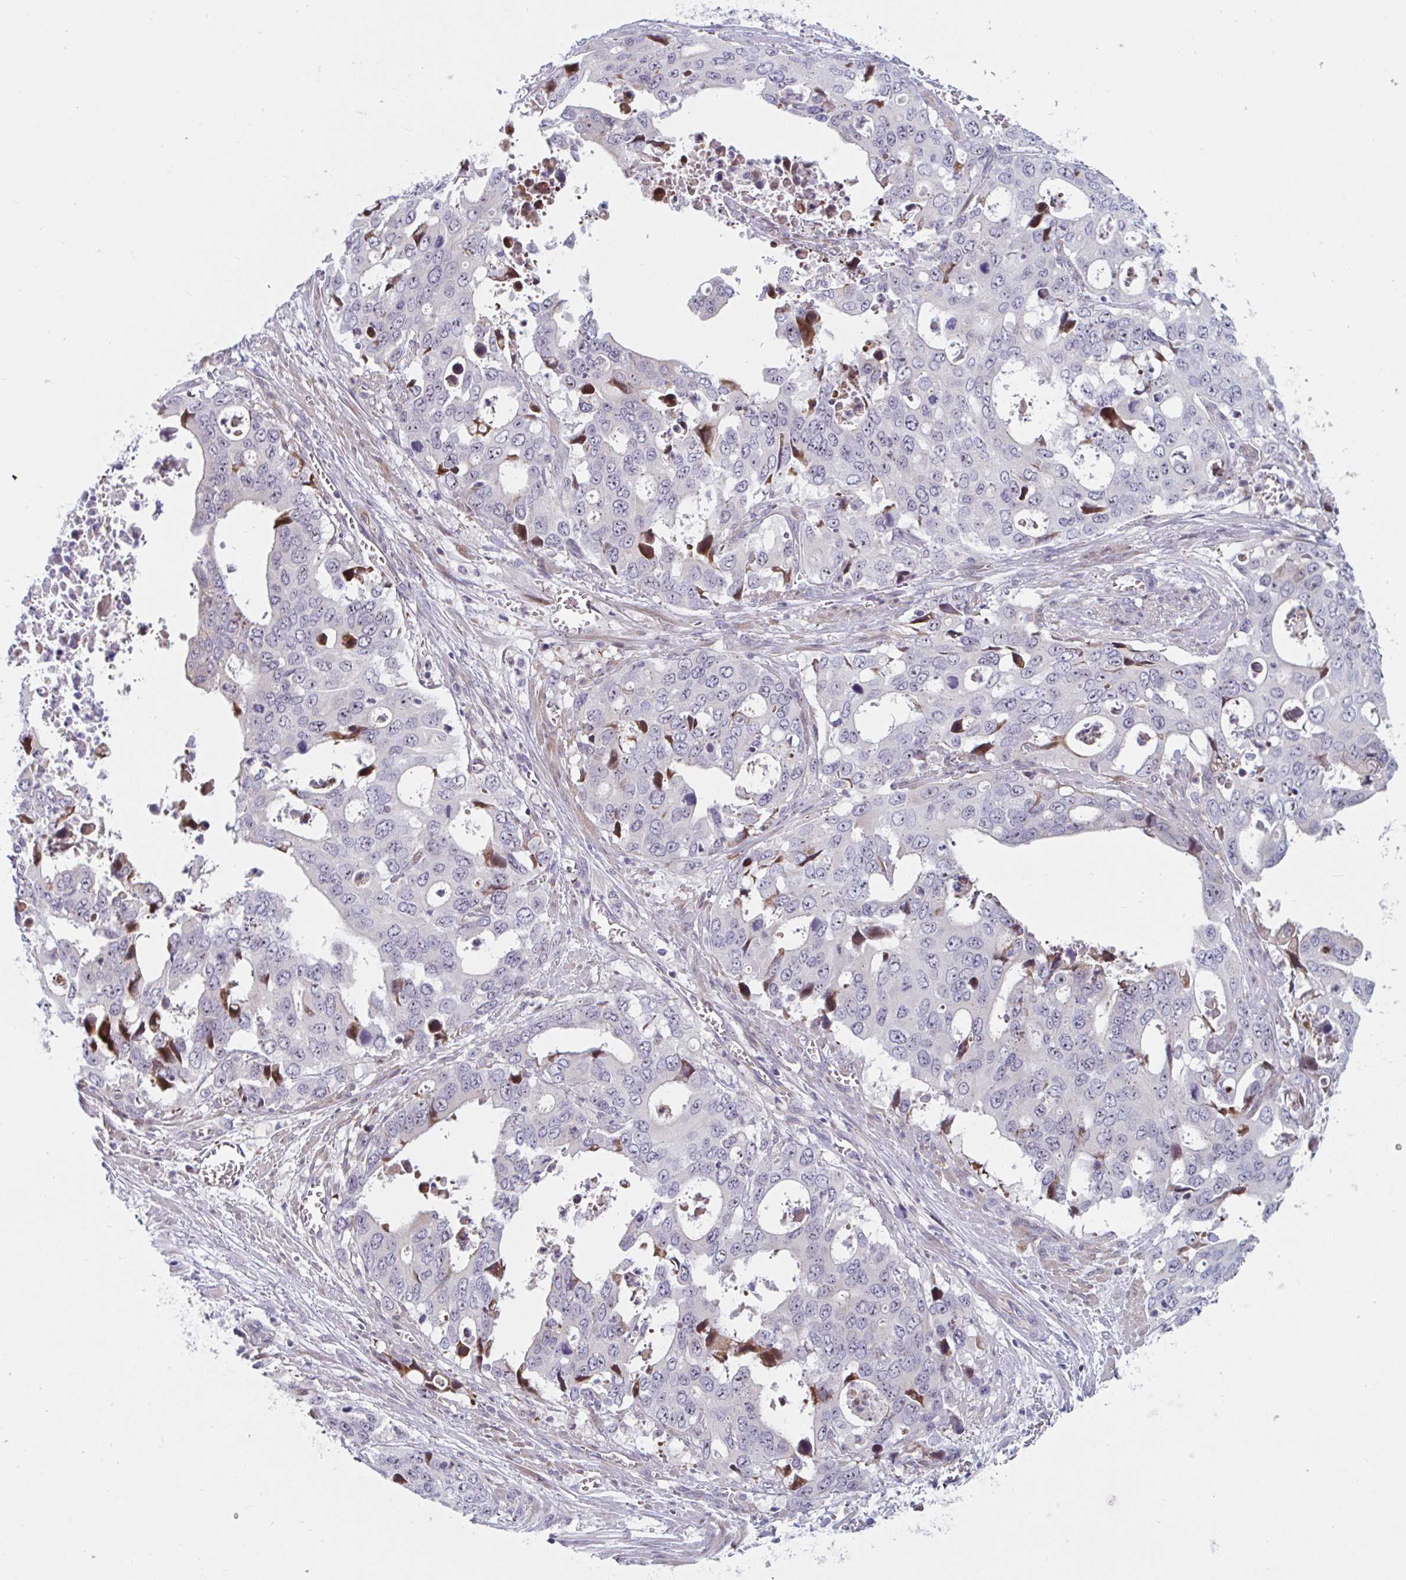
{"staining": {"intensity": "negative", "quantity": "none", "location": "none"}, "tissue": "stomach cancer", "cell_type": "Tumor cells", "image_type": "cancer", "snomed": [{"axis": "morphology", "description": "Adenocarcinoma, NOS"}, {"axis": "topography", "description": "Stomach, upper"}], "caption": "High power microscopy histopathology image of an immunohistochemistry photomicrograph of stomach cancer (adenocarcinoma), revealing no significant positivity in tumor cells.", "gene": "DUXA", "patient": {"sex": "male", "age": 74}}